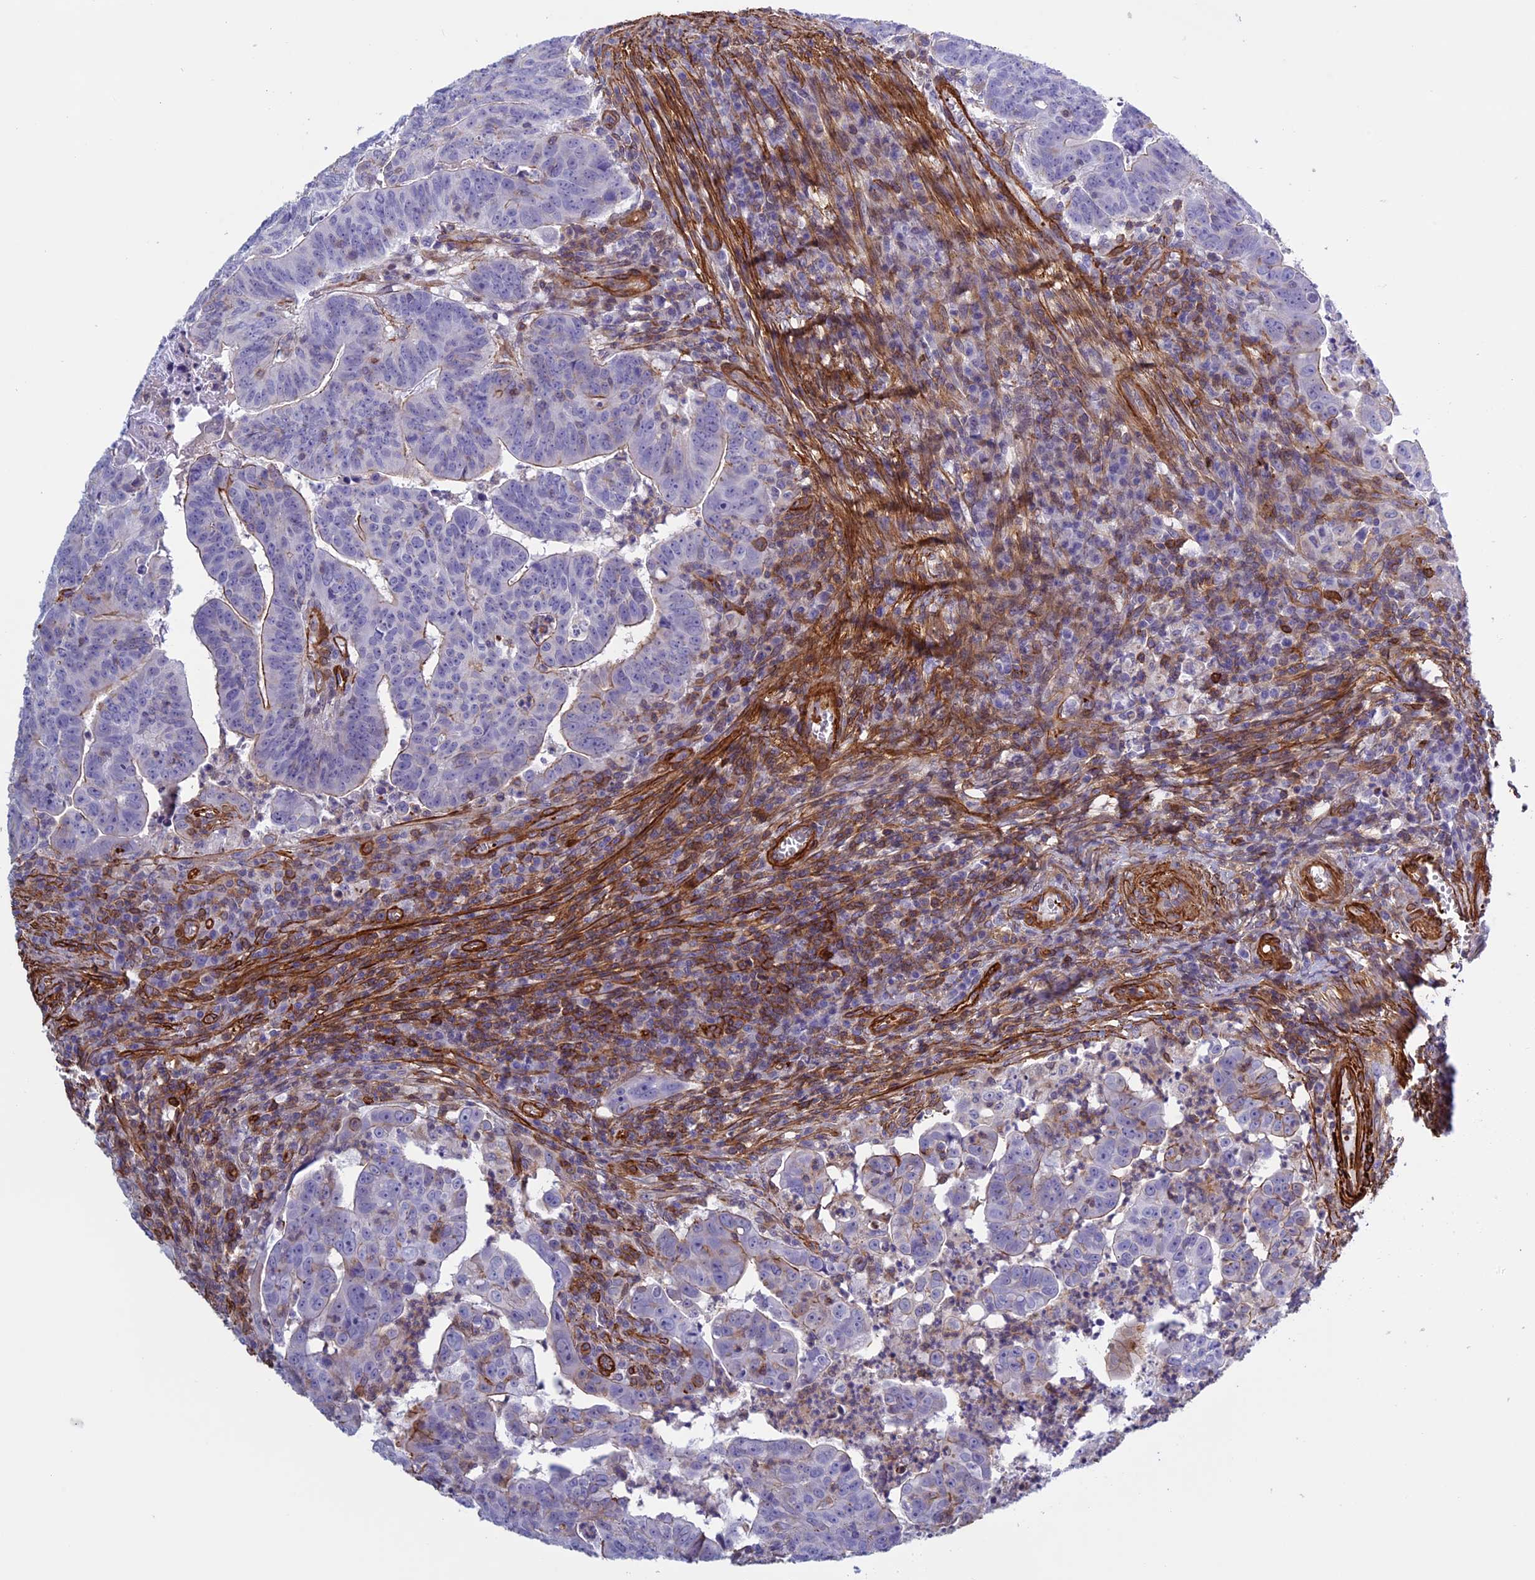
{"staining": {"intensity": "moderate", "quantity": "<25%", "location": "cytoplasmic/membranous"}, "tissue": "colorectal cancer", "cell_type": "Tumor cells", "image_type": "cancer", "snomed": [{"axis": "morphology", "description": "Adenocarcinoma, NOS"}, {"axis": "topography", "description": "Rectum"}], "caption": "IHC image of colorectal cancer stained for a protein (brown), which reveals low levels of moderate cytoplasmic/membranous expression in approximately <25% of tumor cells.", "gene": "ANGPTL2", "patient": {"sex": "male", "age": 69}}